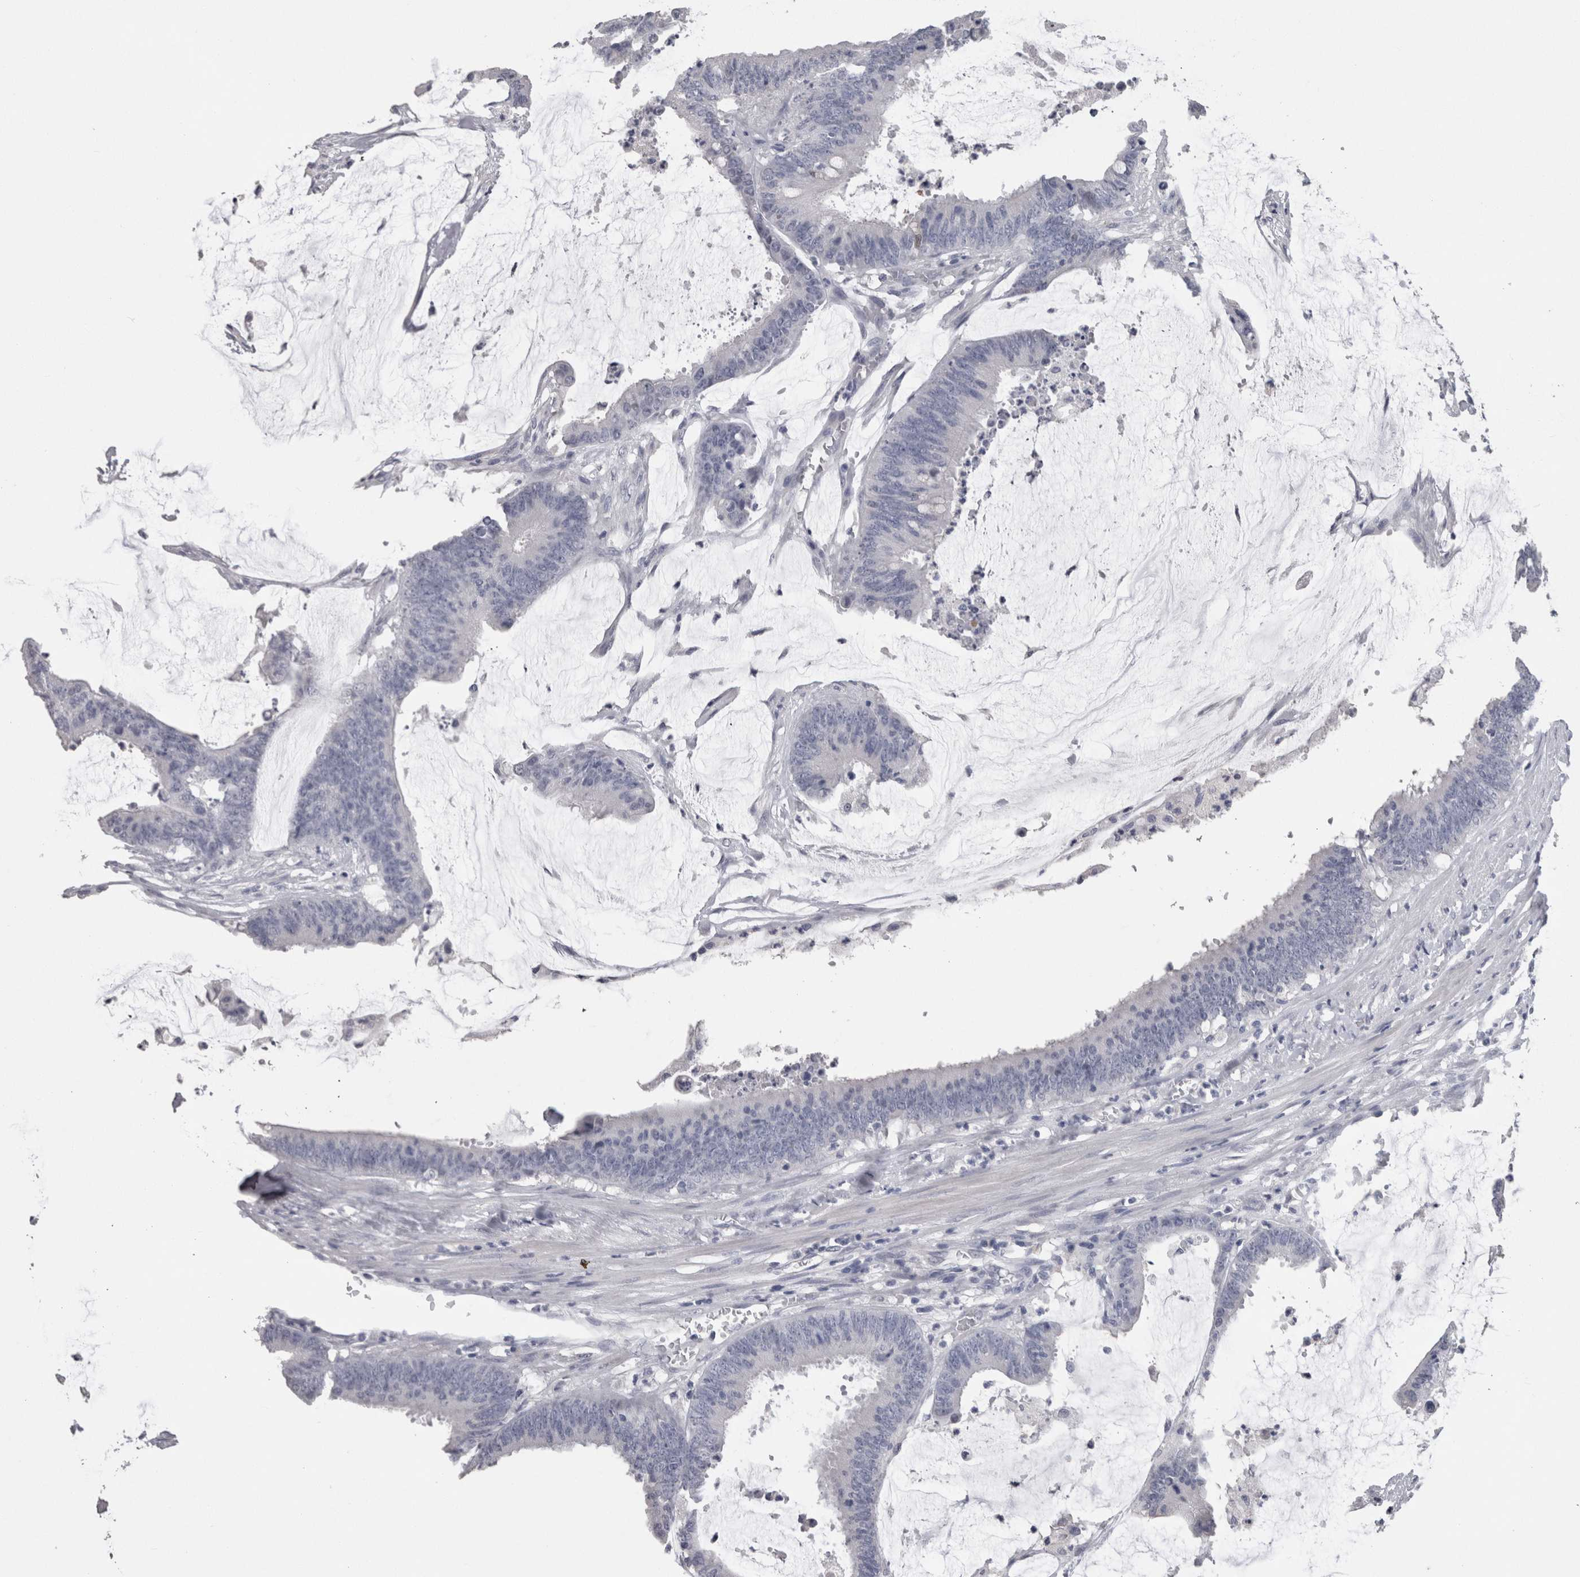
{"staining": {"intensity": "negative", "quantity": "none", "location": "none"}, "tissue": "colorectal cancer", "cell_type": "Tumor cells", "image_type": "cancer", "snomed": [{"axis": "morphology", "description": "Adenocarcinoma, NOS"}, {"axis": "topography", "description": "Rectum"}], "caption": "An image of adenocarcinoma (colorectal) stained for a protein demonstrates no brown staining in tumor cells. Nuclei are stained in blue.", "gene": "CA8", "patient": {"sex": "female", "age": 66}}